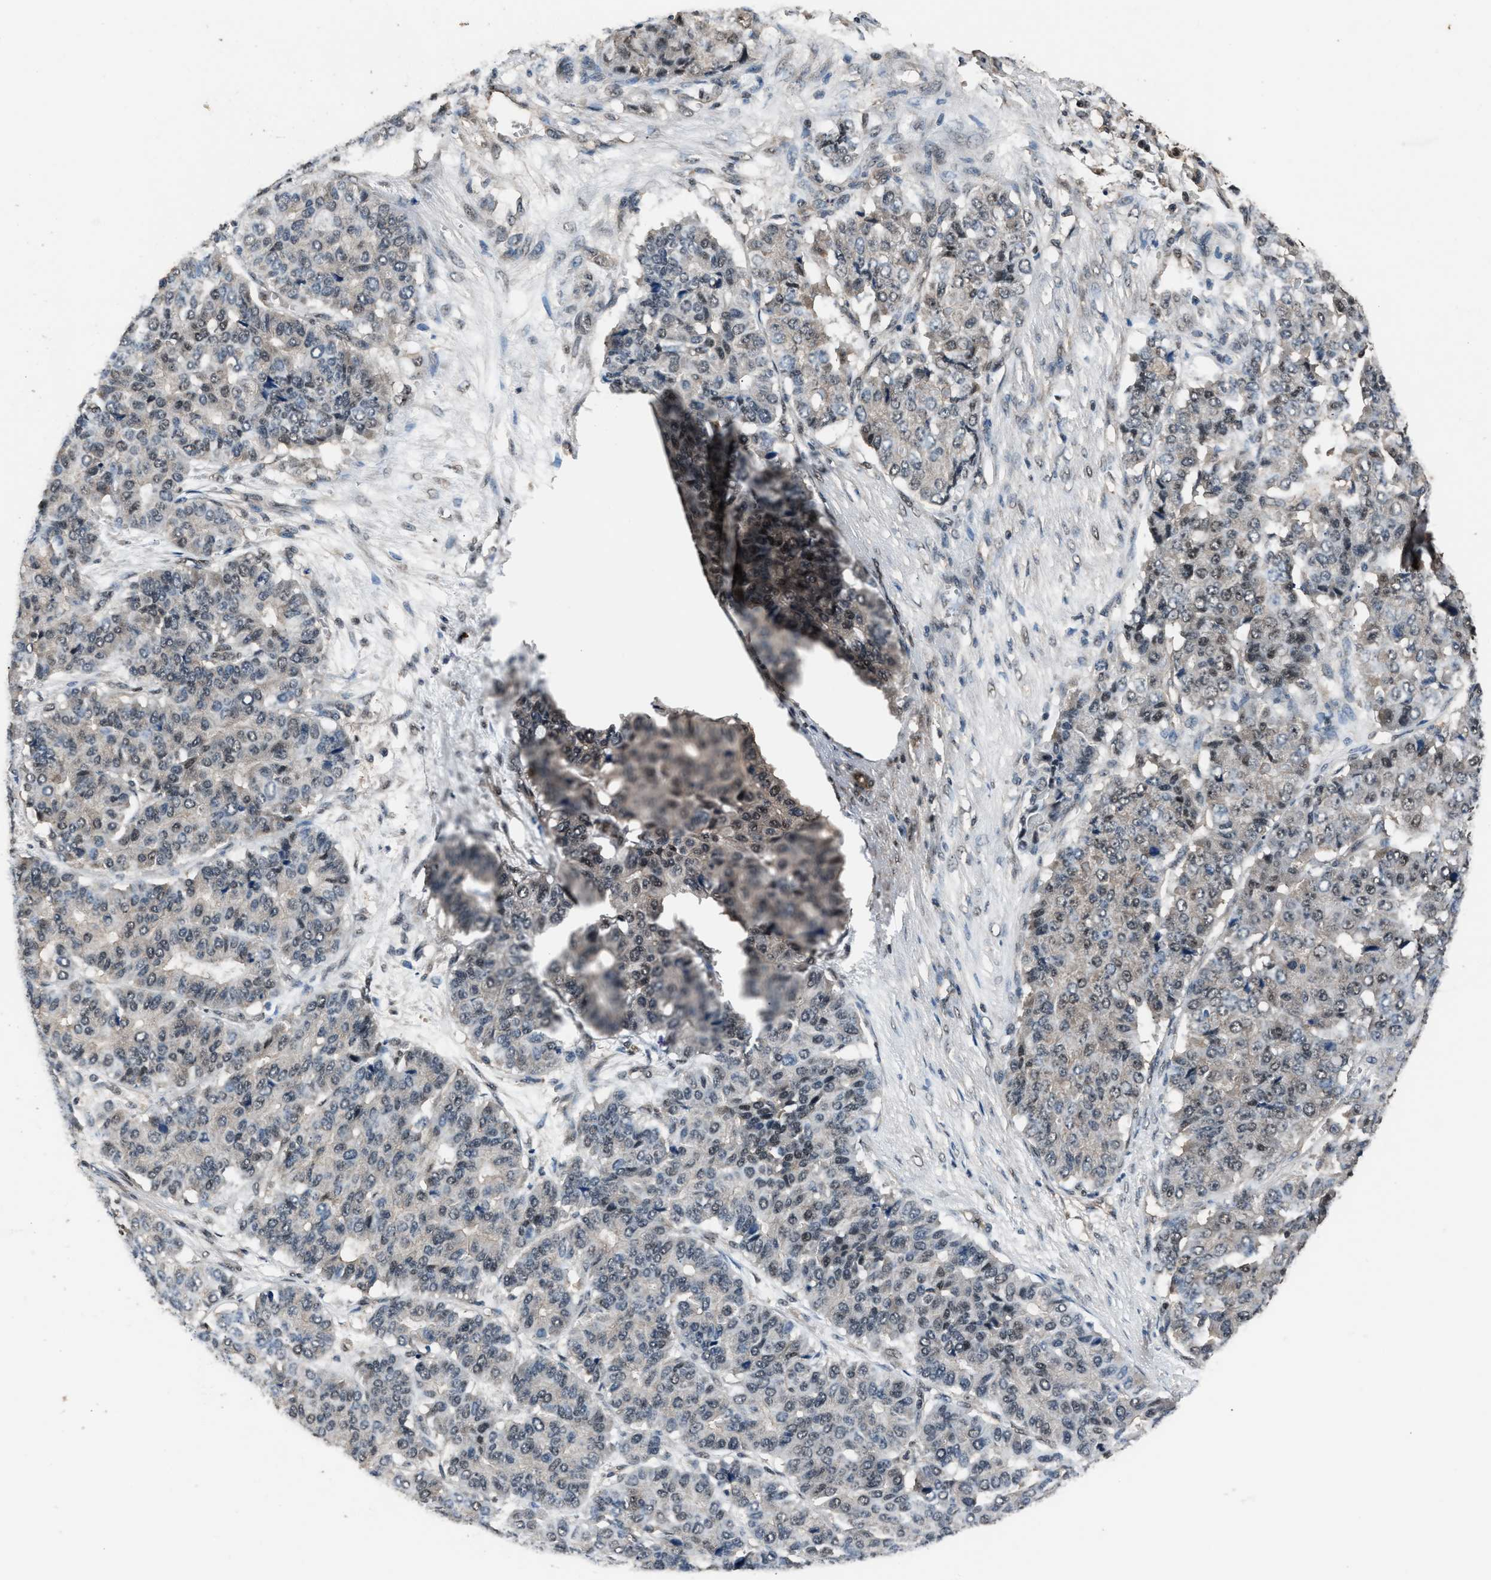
{"staining": {"intensity": "weak", "quantity": "25%-75%", "location": "nuclear"}, "tissue": "pancreatic cancer", "cell_type": "Tumor cells", "image_type": "cancer", "snomed": [{"axis": "morphology", "description": "Adenocarcinoma, NOS"}, {"axis": "topography", "description": "Pancreas"}], "caption": "Immunohistochemical staining of human pancreatic cancer (adenocarcinoma) demonstrates weak nuclear protein expression in about 25%-75% of tumor cells.", "gene": "DFFA", "patient": {"sex": "male", "age": 50}}